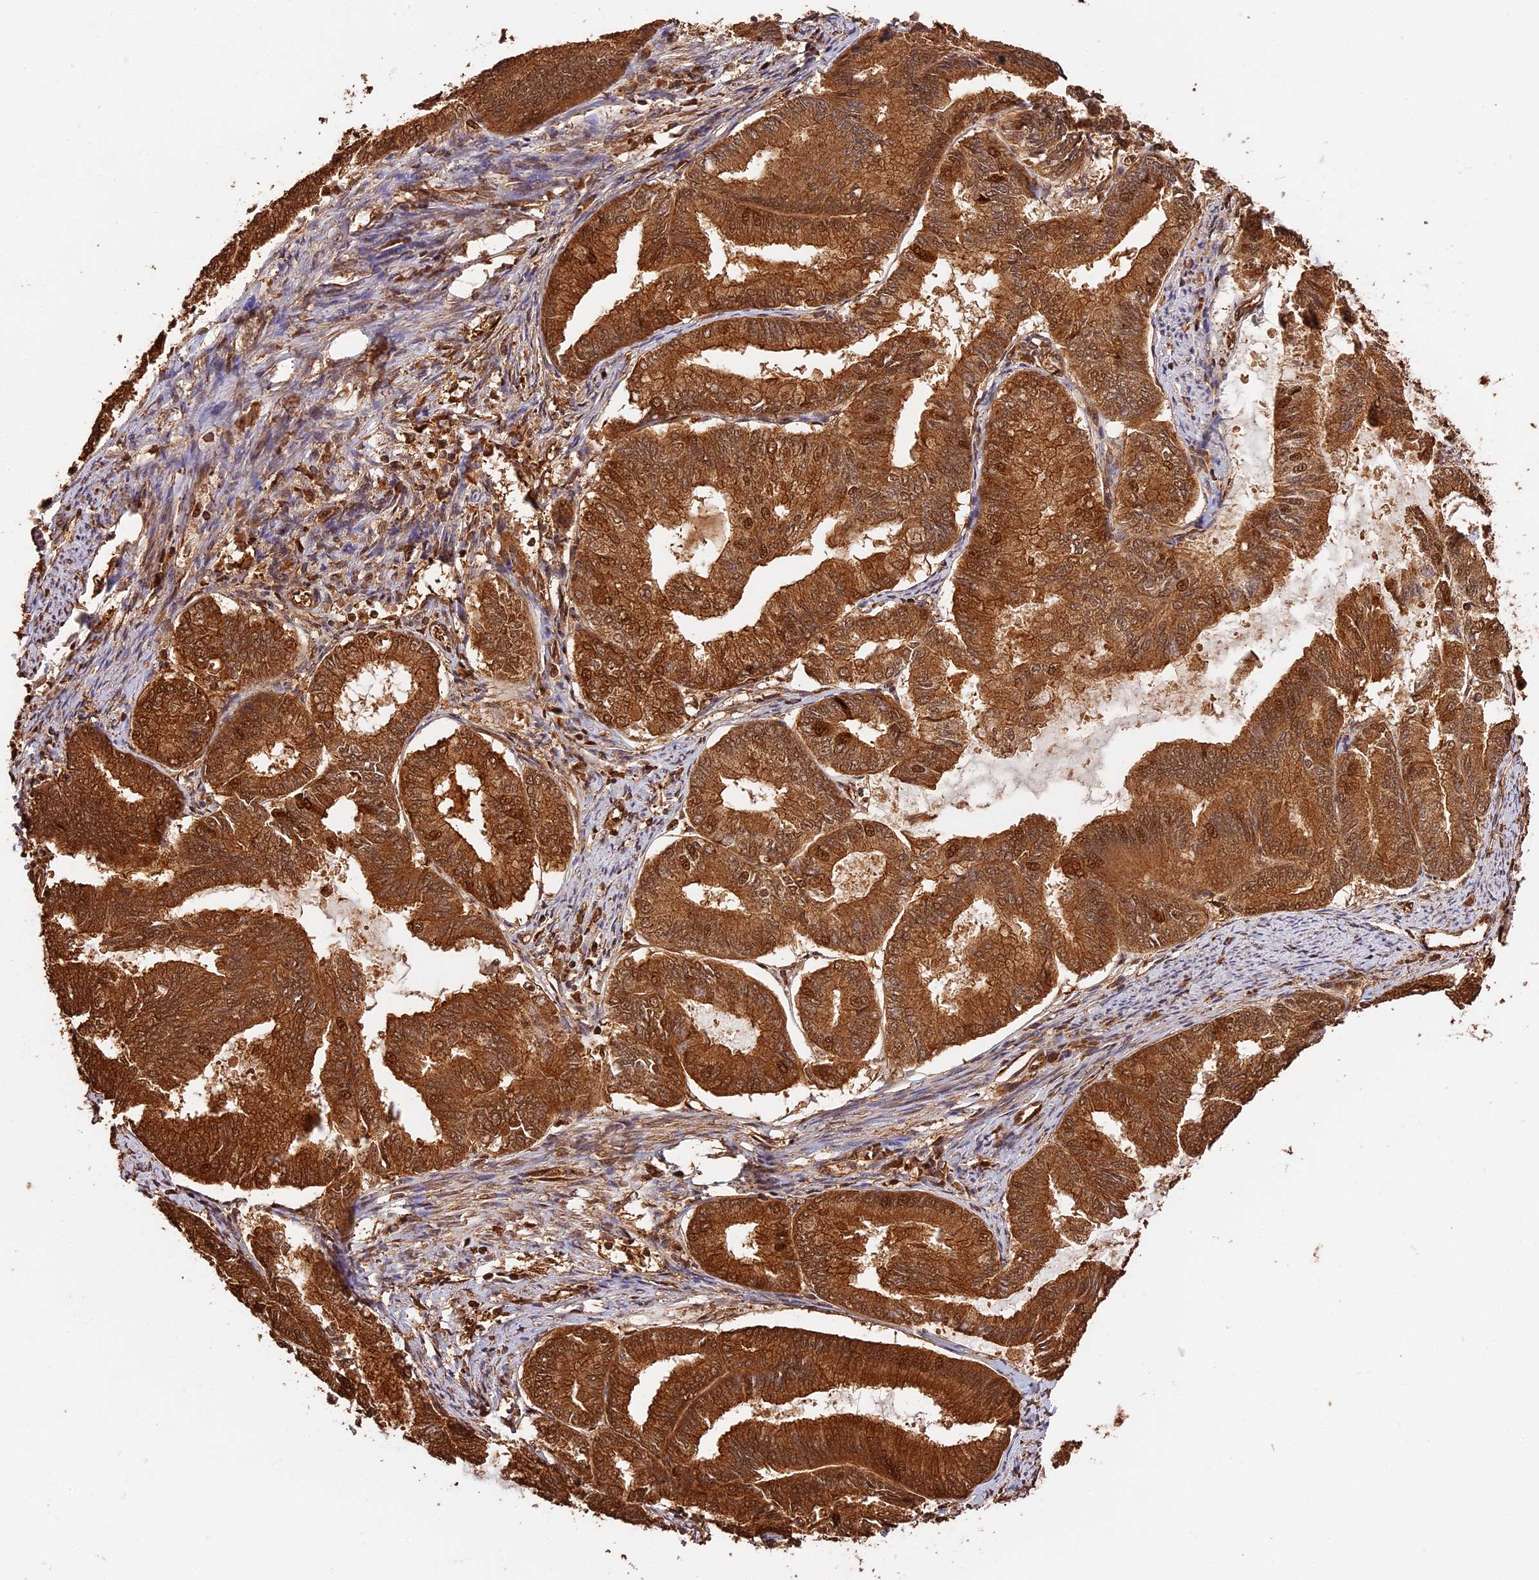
{"staining": {"intensity": "strong", "quantity": ">75%", "location": "cytoplasmic/membranous,nuclear"}, "tissue": "endometrial cancer", "cell_type": "Tumor cells", "image_type": "cancer", "snomed": [{"axis": "morphology", "description": "Adenocarcinoma, NOS"}, {"axis": "topography", "description": "Endometrium"}], "caption": "DAB immunohistochemical staining of endometrial cancer (adenocarcinoma) displays strong cytoplasmic/membranous and nuclear protein positivity in approximately >75% of tumor cells.", "gene": "PPP1R37", "patient": {"sex": "female", "age": 86}}